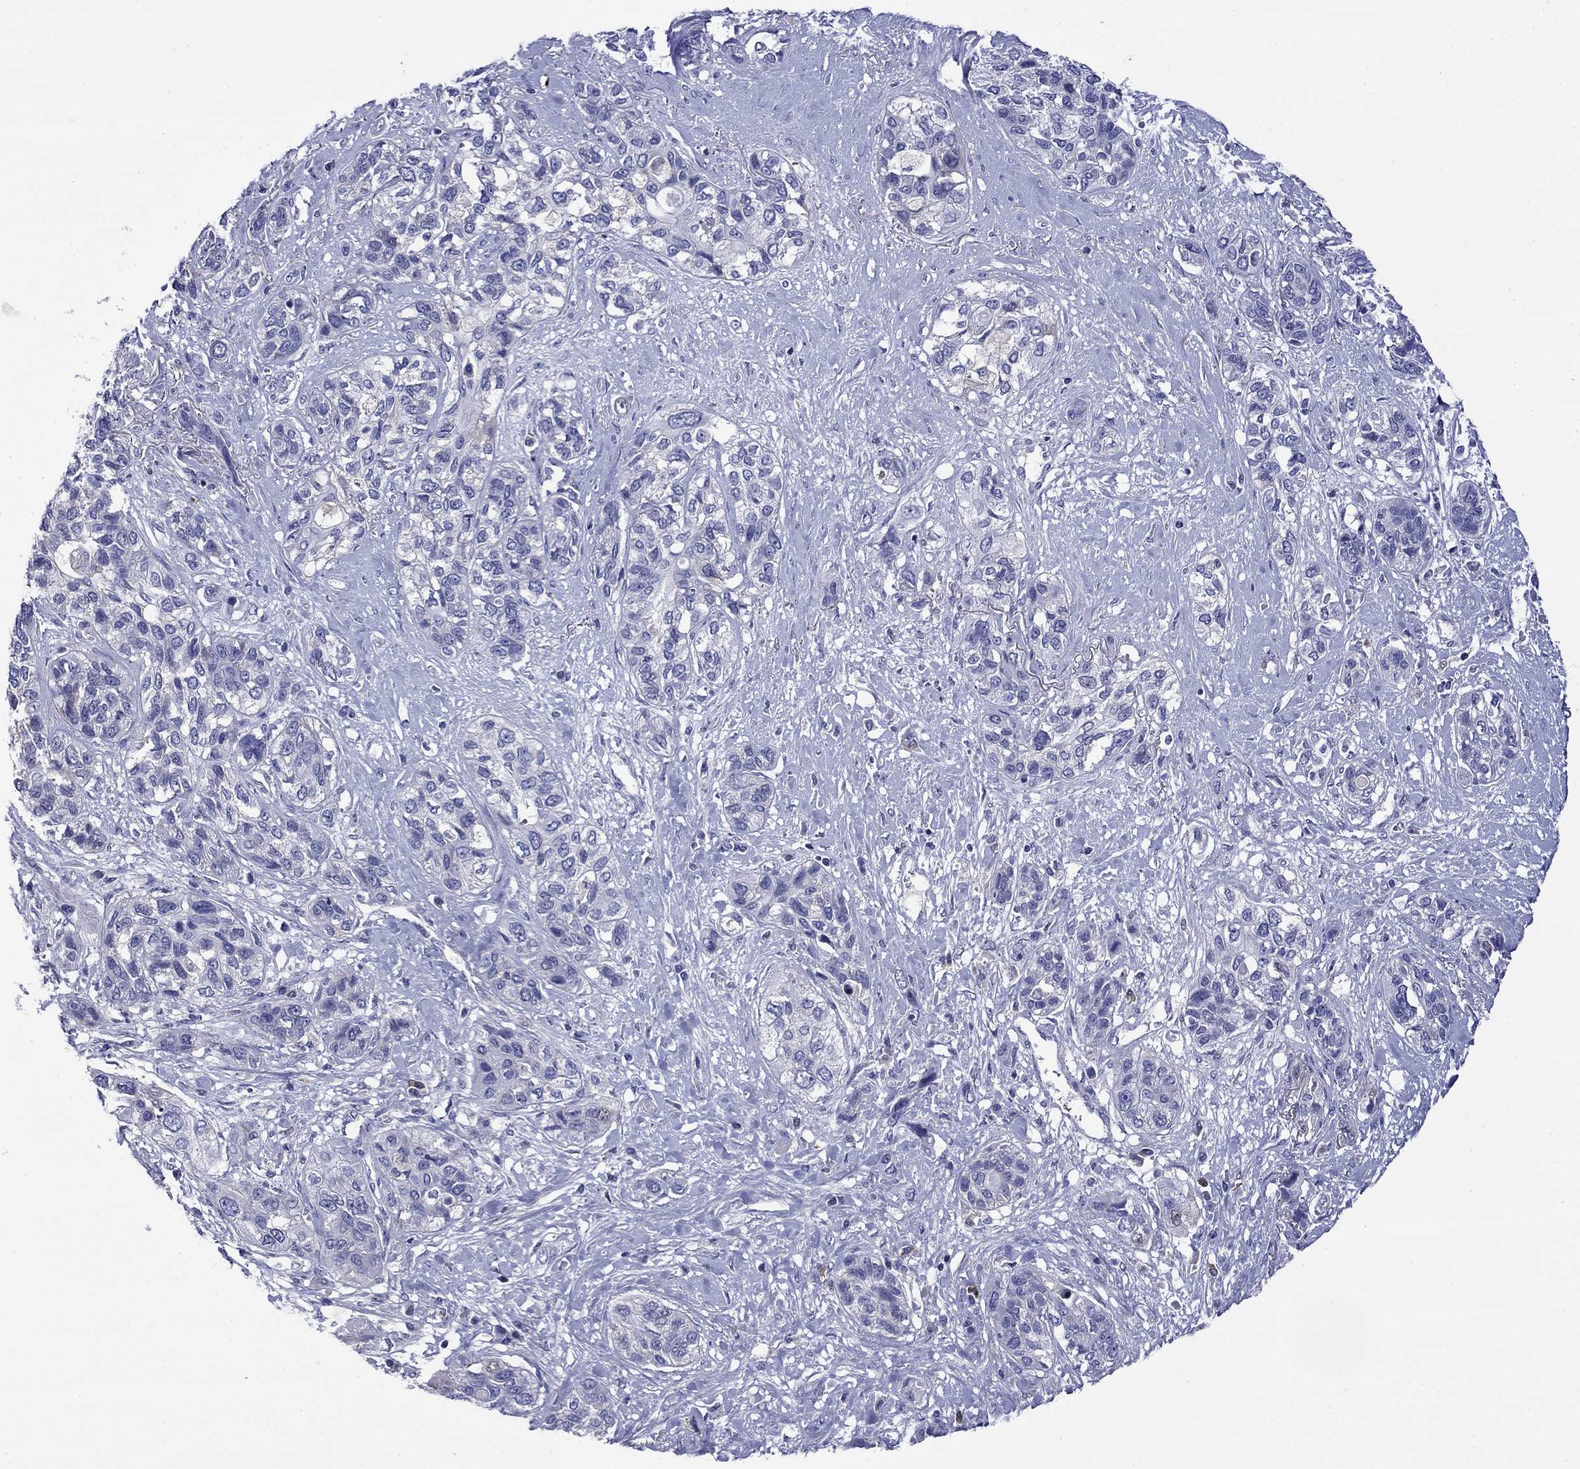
{"staining": {"intensity": "negative", "quantity": "none", "location": "none"}, "tissue": "lung cancer", "cell_type": "Tumor cells", "image_type": "cancer", "snomed": [{"axis": "morphology", "description": "Squamous cell carcinoma, NOS"}, {"axis": "topography", "description": "Lung"}], "caption": "Immunohistochemistry (IHC) micrograph of neoplastic tissue: lung cancer stained with DAB (3,3'-diaminobenzidine) exhibits no significant protein staining in tumor cells.", "gene": "APOA2", "patient": {"sex": "female", "age": 70}}